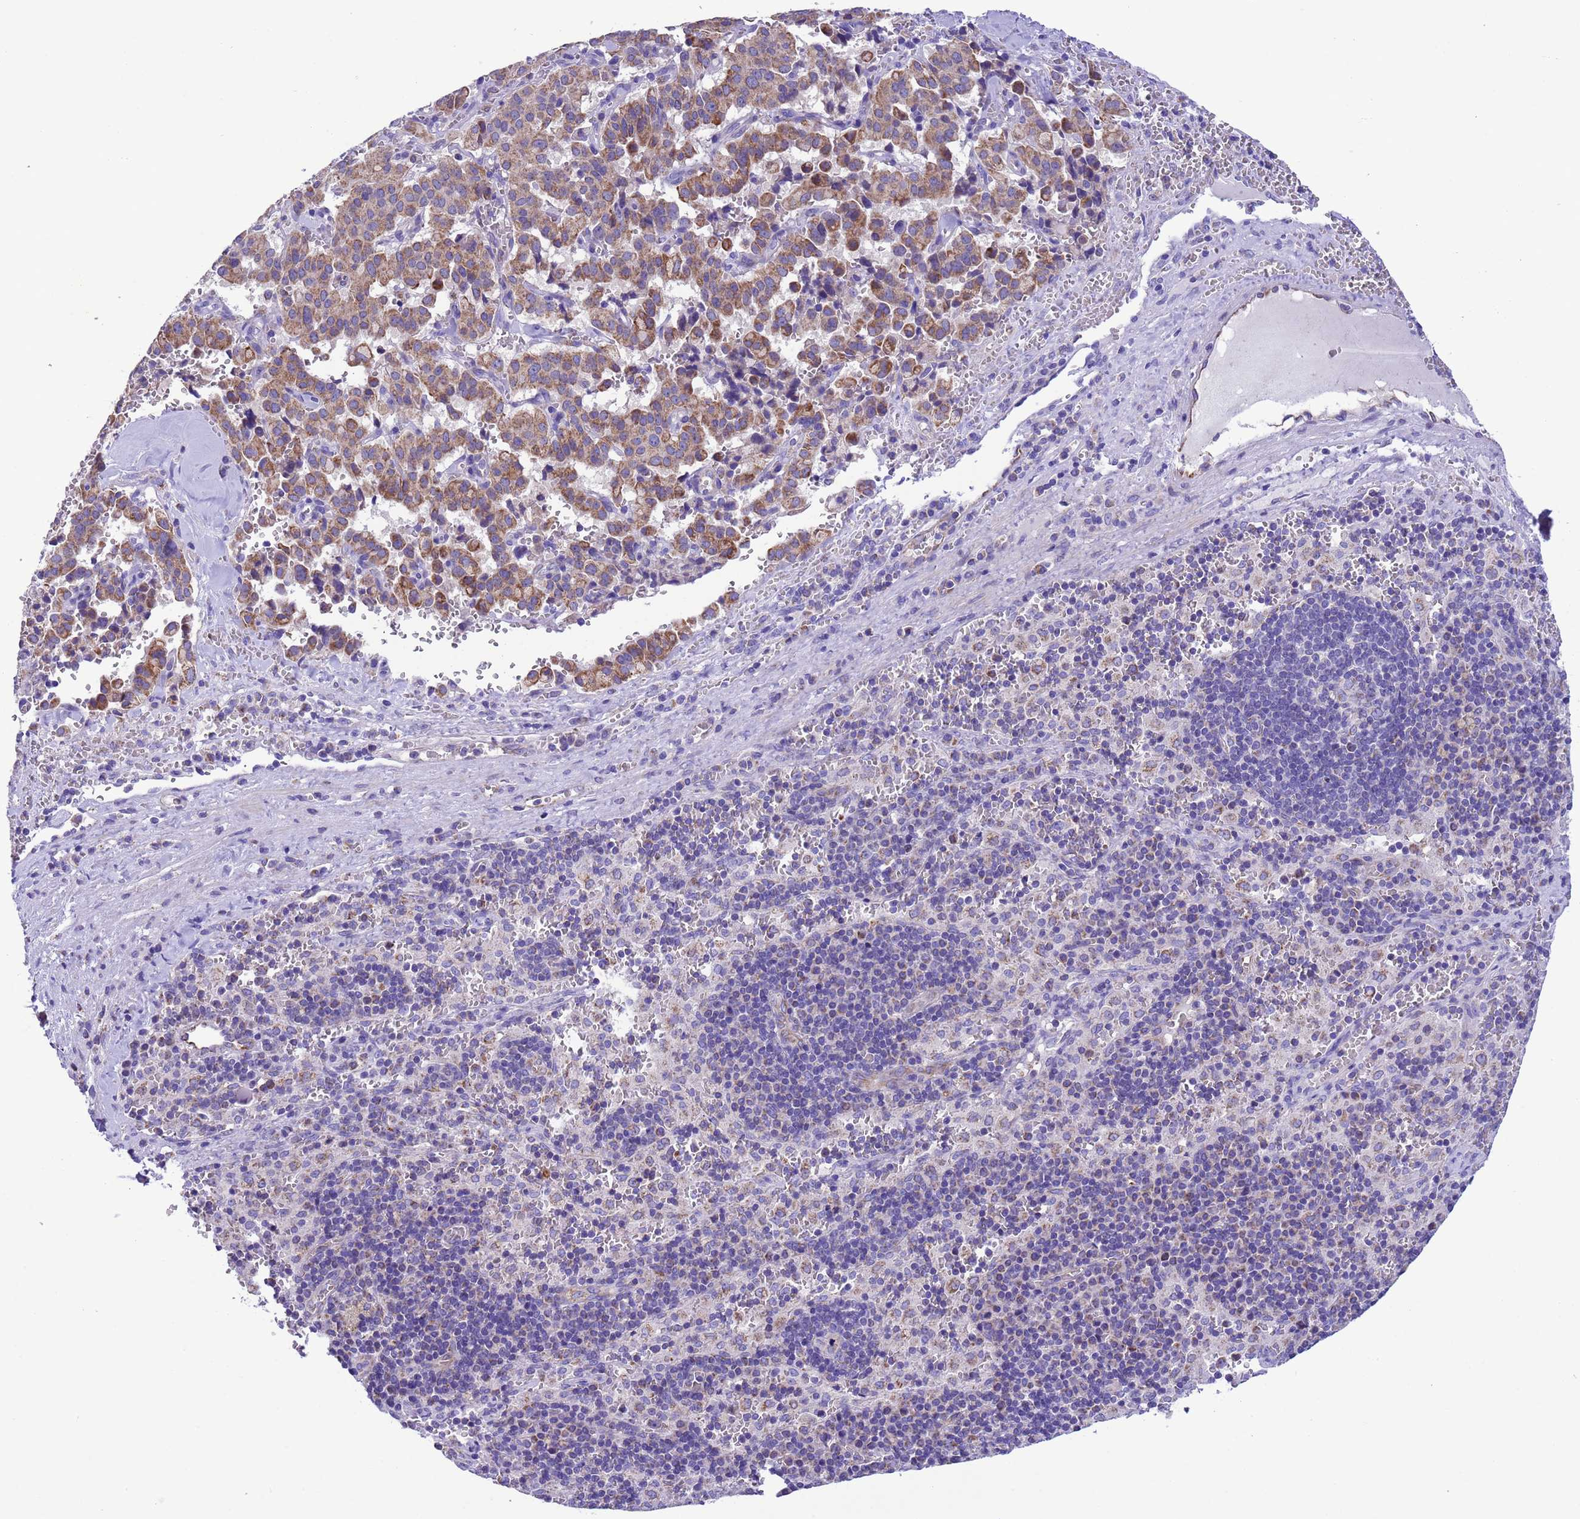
{"staining": {"intensity": "moderate", "quantity": ">75%", "location": "cytoplasmic/membranous"}, "tissue": "pancreatic cancer", "cell_type": "Tumor cells", "image_type": "cancer", "snomed": [{"axis": "morphology", "description": "Adenocarcinoma, NOS"}, {"axis": "topography", "description": "Pancreas"}], "caption": "Brown immunohistochemical staining in pancreatic cancer (adenocarcinoma) exhibits moderate cytoplasmic/membranous staining in approximately >75% of tumor cells.", "gene": "CCDC191", "patient": {"sex": "male", "age": 65}}